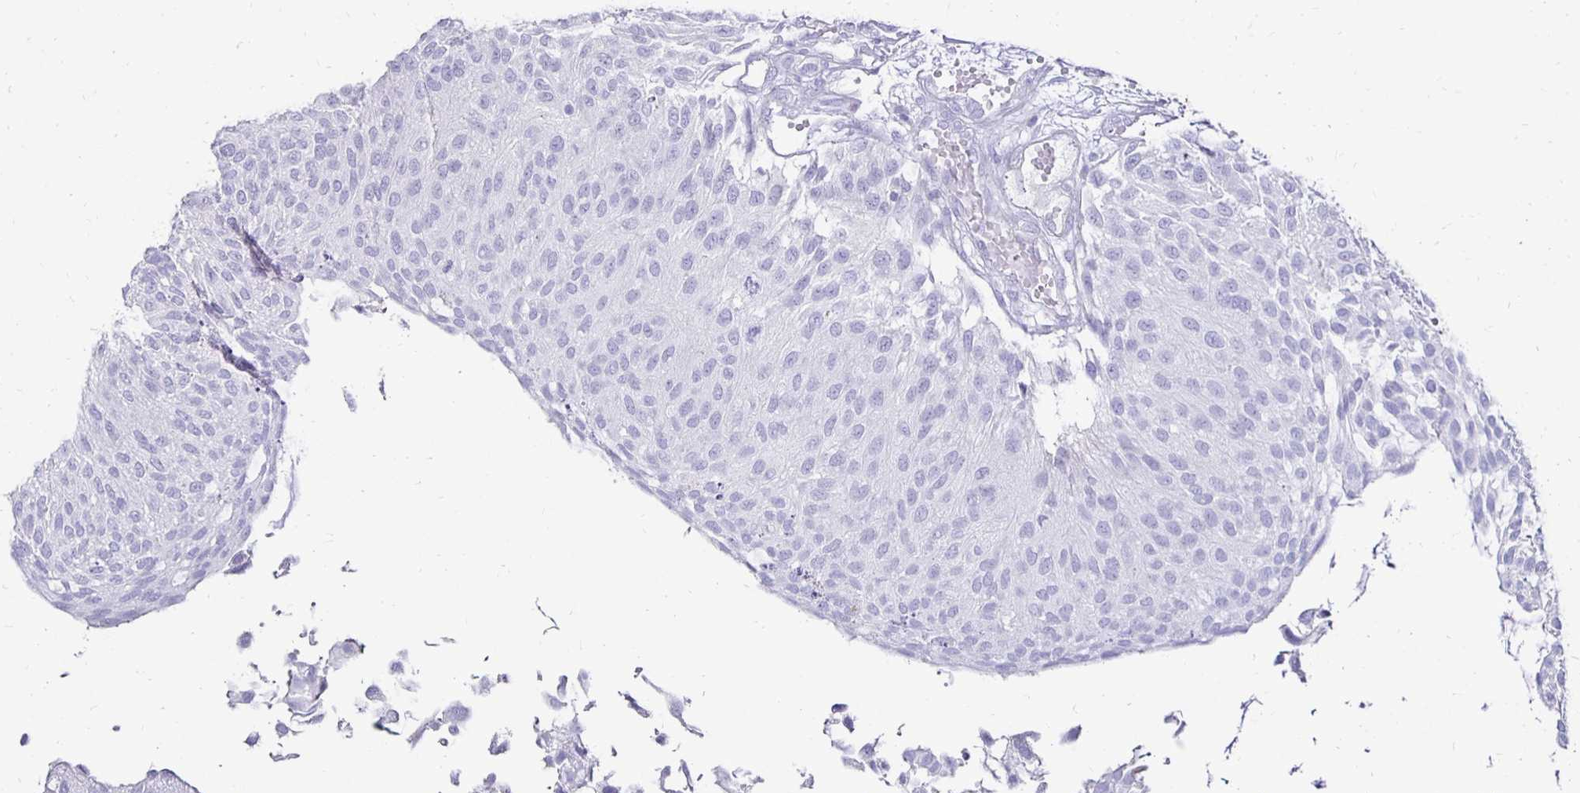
{"staining": {"intensity": "negative", "quantity": "none", "location": "none"}, "tissue": "urothelial cancer", "cell_type": "Tumor cells", "image_type": "cancer", "snomed": [{"axis": "morphology", "description": "Urothelial carcinoma, NOS"}, {"axis": "topography", "description": "Urinary bladder"}], "caption": "Immunohistochemistry (IHC) histopathology image of neoplastic tissue: urothelial cancer stained with DAB displays no significant protein positivity in tumor cells.", "gene": "PLAAT2", "patient": {"sex": "male", "age": 84}}